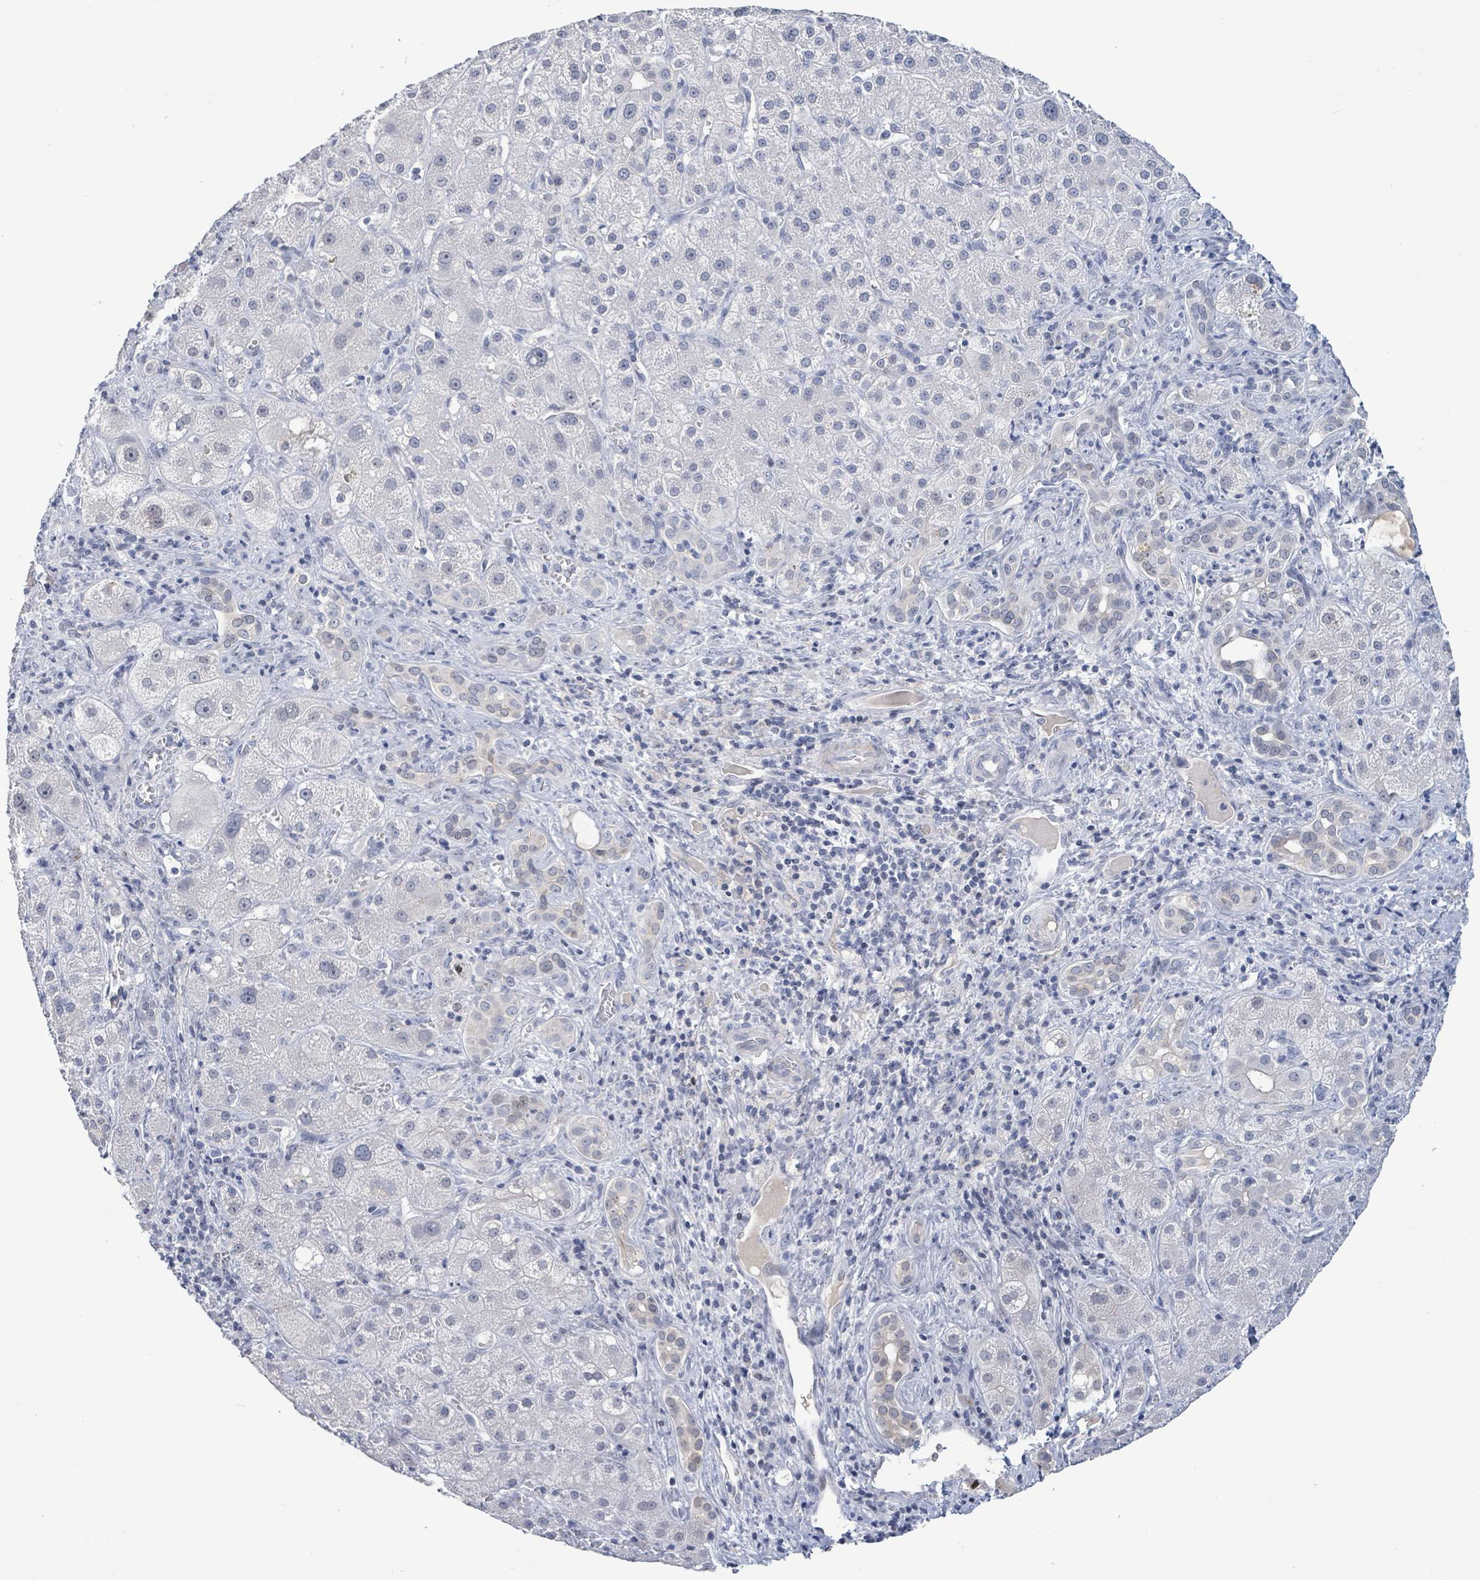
{"staining": {"intensity": "negative", "quantity": "none", "location": "none"}, "tissue": "liver cancer", "cell_type": "Tumor cells", "image_type": "cancer", "snomed": [{"axis": "morphology", "description": "Cholangiocarcinoma"}, {"axis": "topography", "description": "Liver"}], "caption": "Immunohistochemistry (IHC) photomicrograph of human liver cancer stained for a protein (brown), which reveals no expression in tumor cells. (DAB (3,3'-diaminobenzidine) immunohistochemistry (IHC), high magnification).", "gene": "NTN3", "patient": {"sex": "male", "age": 67}}